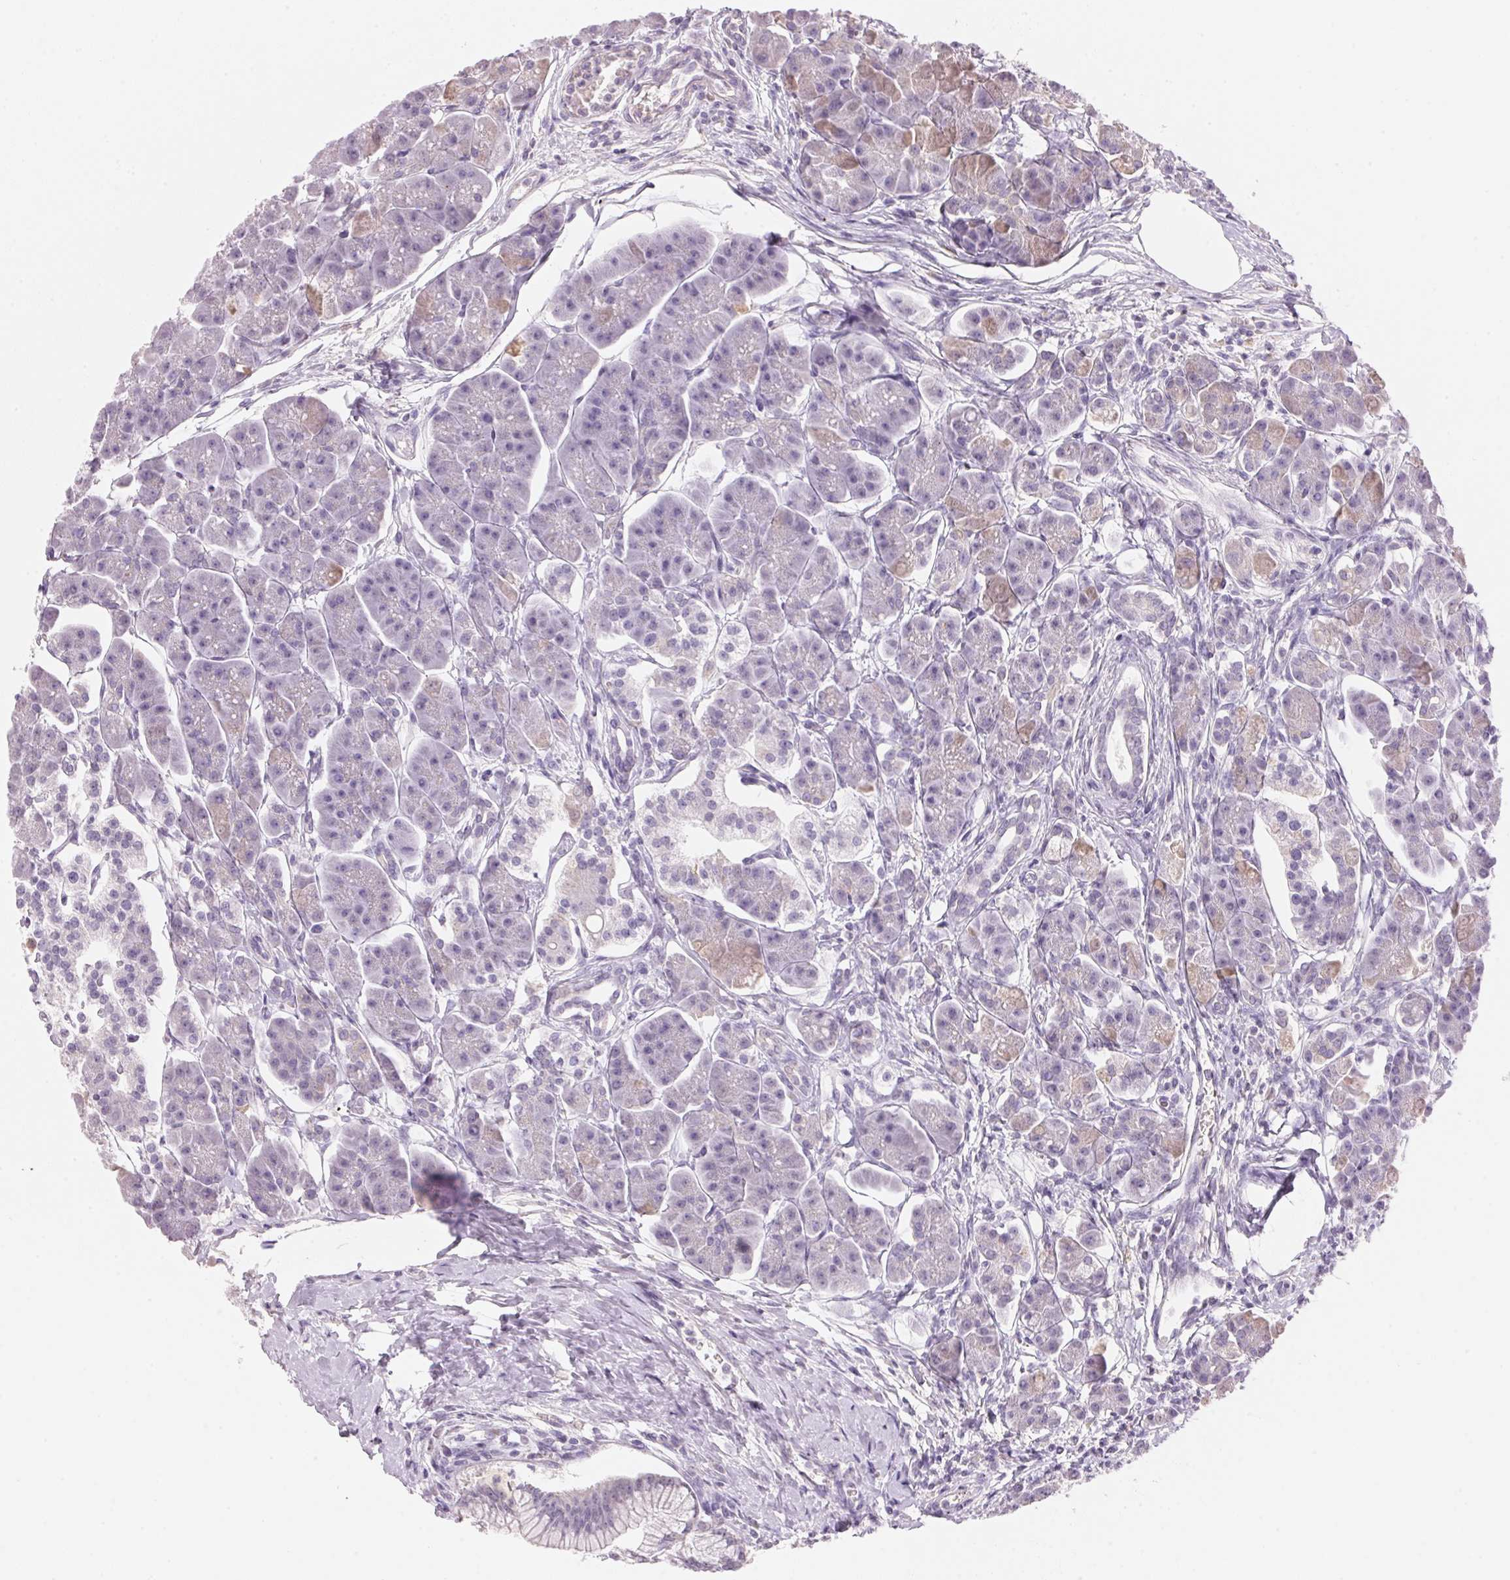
{"staining": {"intensity": "negative", "quantity": "none", "location": "none"}, "tissue": "pancreas", "cell_type": "Exocrine glandular cells", "image_type": "normal", "snomed": [{"axis": "morphology", "description": "Normal tissue, NOS"}, {"axis": "topography", "description": "Adipose tissue"}, {"axis": "topography", "description": "Pancreas"}, {"axis": "topography", "description": "Peripheral nerve tissue"}], "caption": "The micrograph exhibits no significant expression in exocrine glandular cells of pancreas. (DAB (3,3'-diaminobenzidine) IHC with hematoxylin counter stain).", "gene": "CYP11B1", "patient": {"sex": "female", "age": 58}}